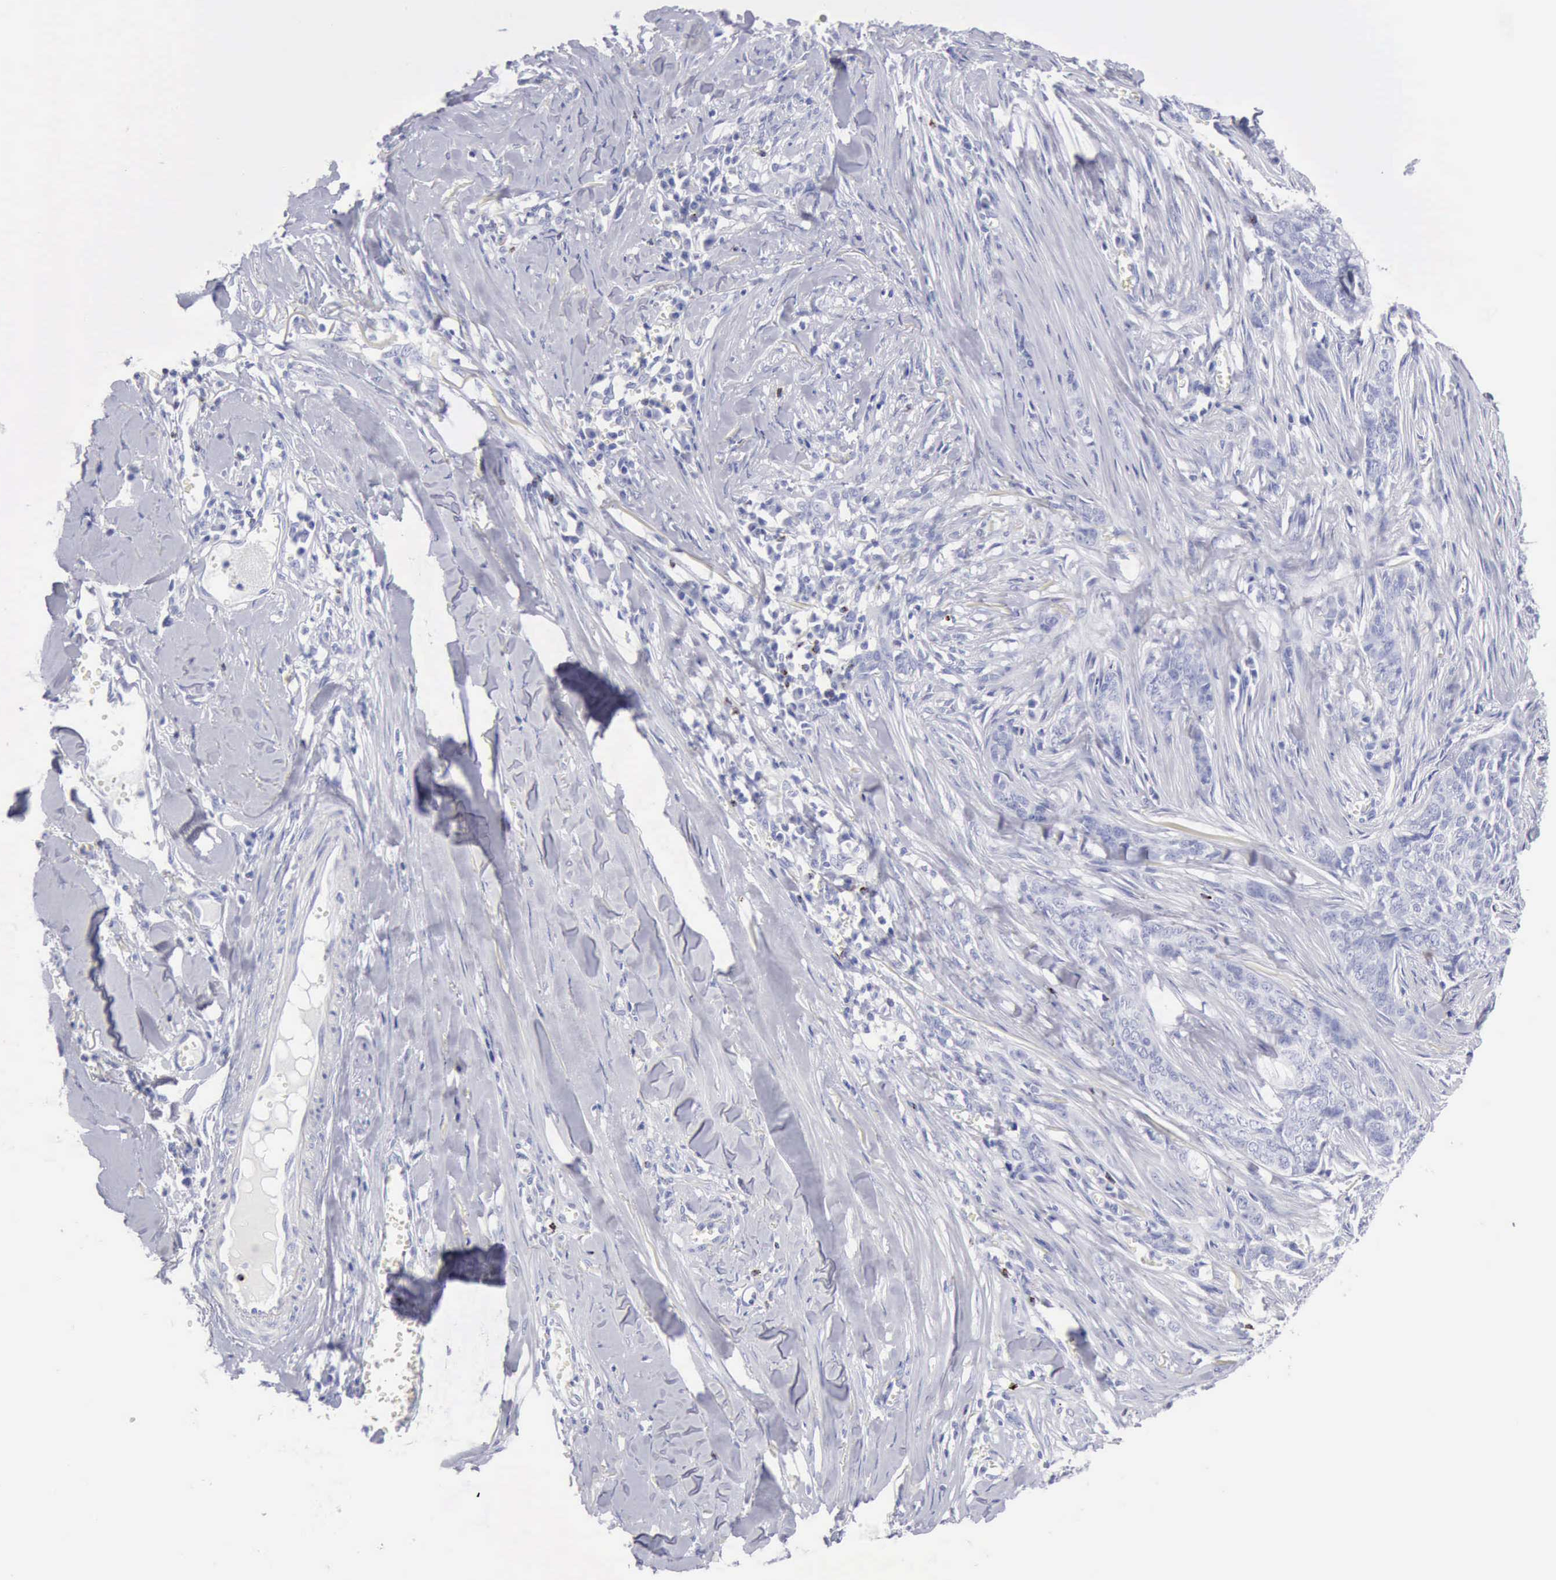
{"staining": {"intensity": "negative", "quantity": "none", "location": "none"}, "tissue": "skin cancer", "cell_type": "Tumor cells", "image_type": "cancer", "snomed": [{"axis": "morphology", "description": "Normal tissue, NOS"}, {"axis": "morphology", "description": "Basal cell carcinoma"}, {"axis": "topography", "description": "Skin"}], "caption": "A high-resolution photomicrograph shows IHC staining of skin basal cell carcinoma, which demonstrates no significant staining in tumor cells. (IHC, brightfield microscopy, high magnification).", "gene": "GZMB", "patient": {"sex": "female", "age": 65}}